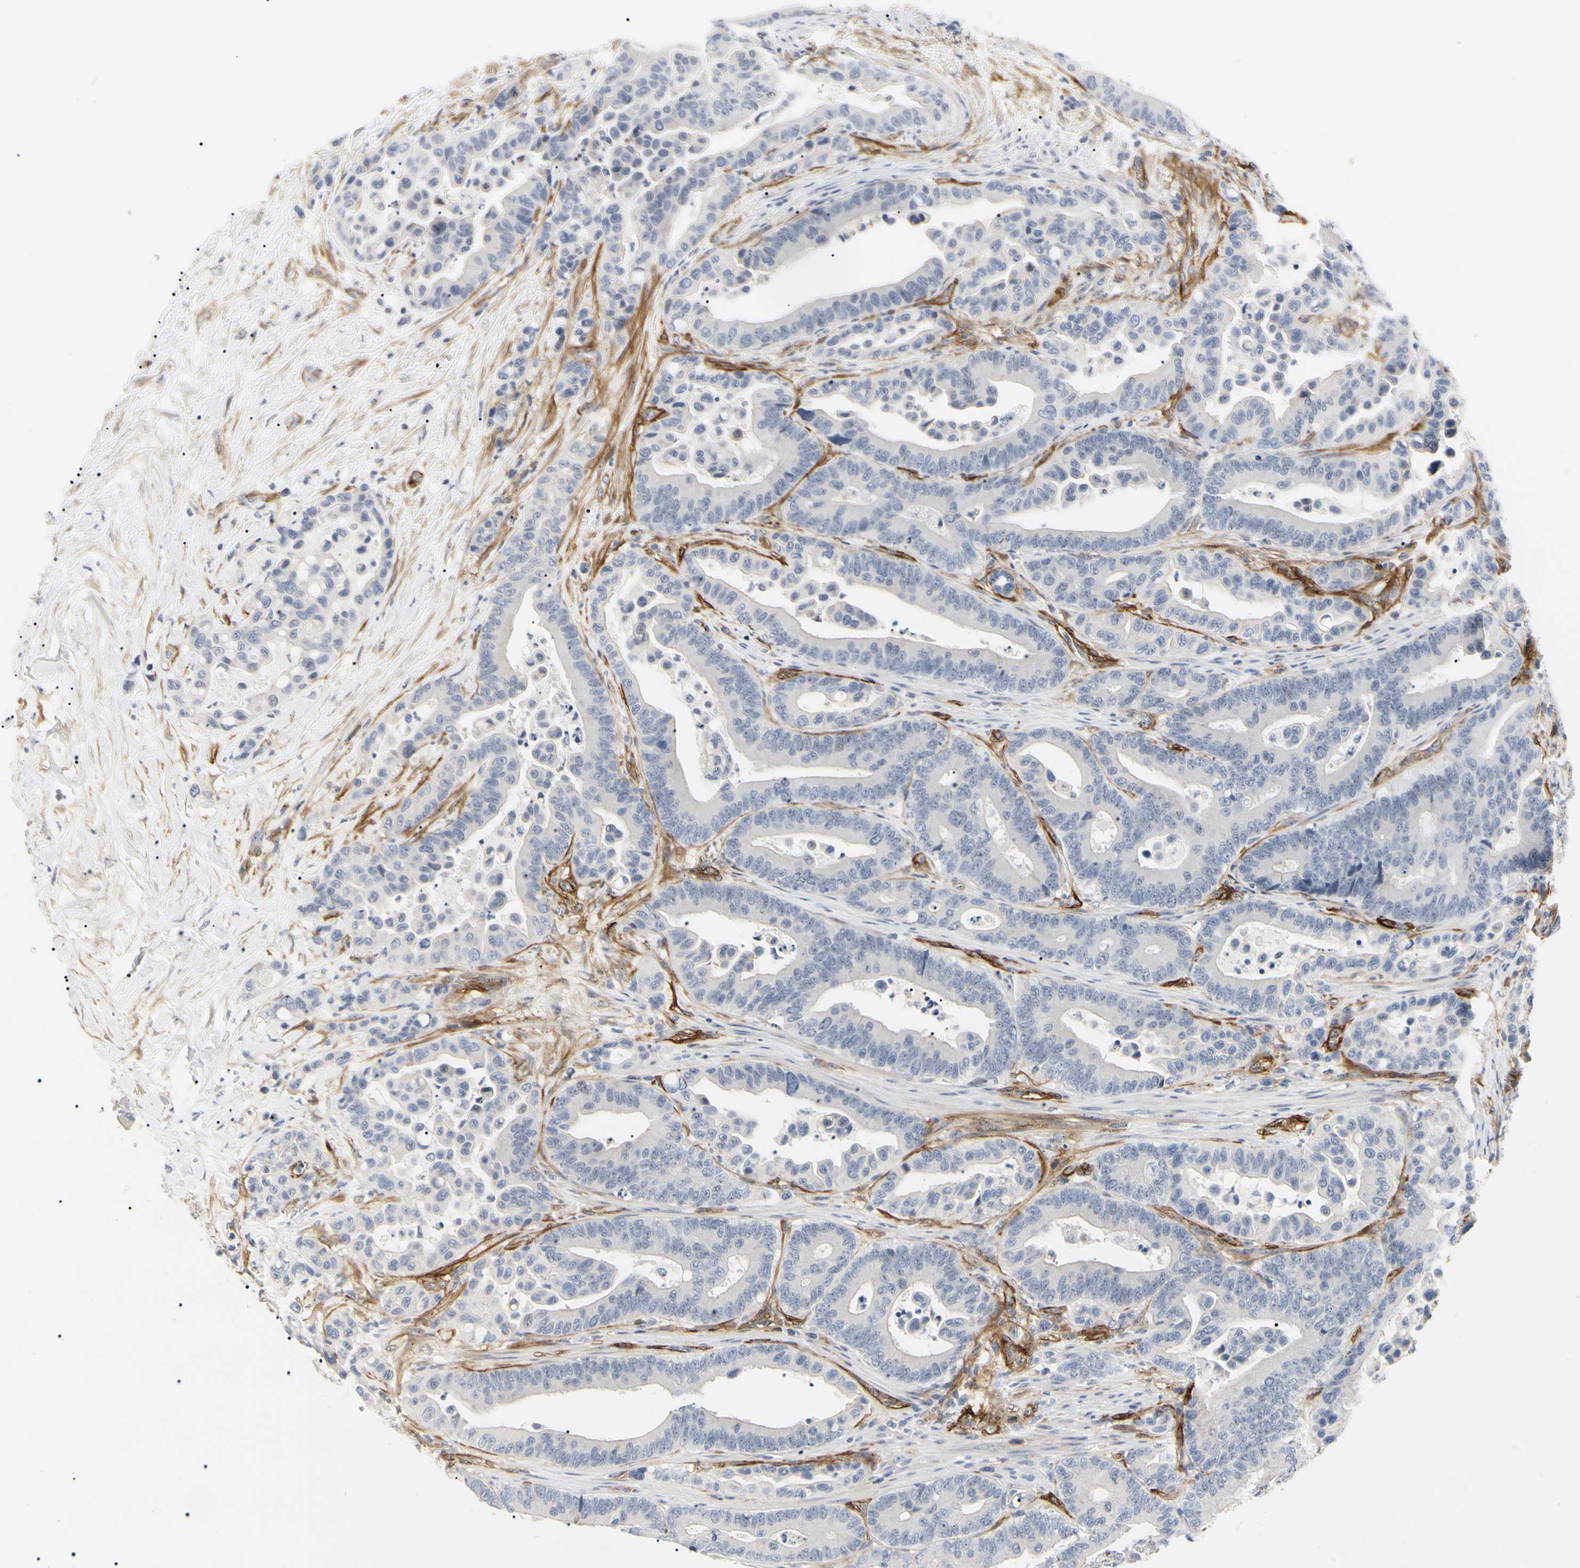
{"staining": {"intensity": "negative", "quantity": "none", "location": "none"}, "tissue": "colorectal cancer", "cell_type": "Tumor cells", "image_type": "cancer", "snomed": [{"axis": "morphology", "description": "Normal tissue, NOS"}, {"axis": "morphology", "description": "Adenocarcinoma, NOS"}, {"axis": "topography", "description": "Colon"}], "caption": "Human colorectal cancer (adenocarcinoma) stained for a protein using immunohistochemistry displays no positivity in tumor cells.", "gene": "GGT5", "patient": {"sex": "male", "age": 82}}